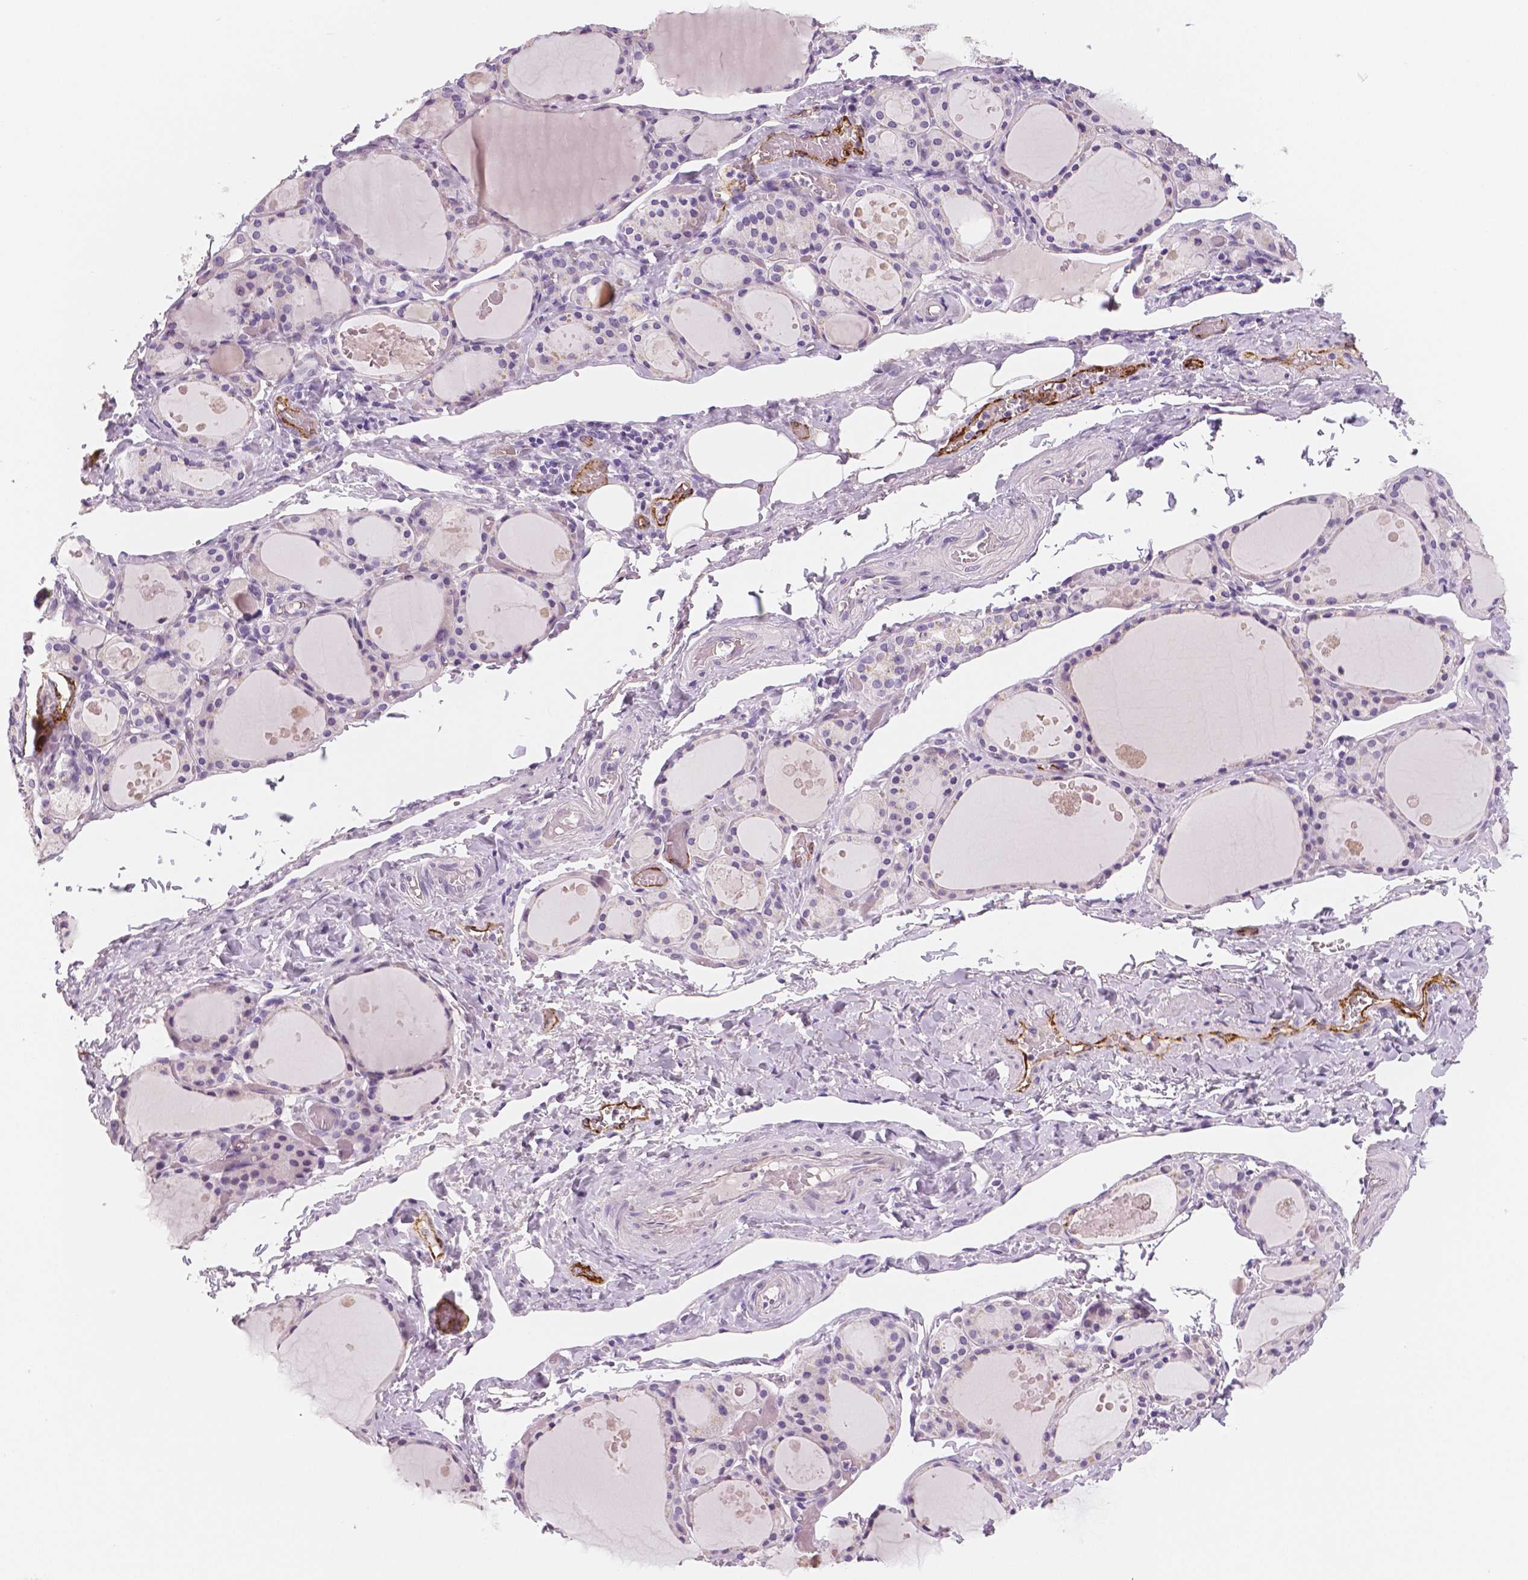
{"staining": {"intensity": "negative", "quantity": "none", "location": "none"}, "tissue": "thyroid gland", "cell_type": "Glandular cells", "image_type": "normal", "snomed": [{"axis": "morphology", "description": "Normal tissue, NOS"}, {"axis": "topography", "description": "Thyroid gland"}], "caption": "Immunohistochemistry (IHC) image of unremarkable thyroid gland: thyroid gland stained with DAB reveals no significant protein expression in glandular cells. (DAB (3,3'-diaminobenzidine) IHC with hematoxylin counter stain).", "gene": "TSPAN7", "patient": {"sex": "male", "age": 68}}